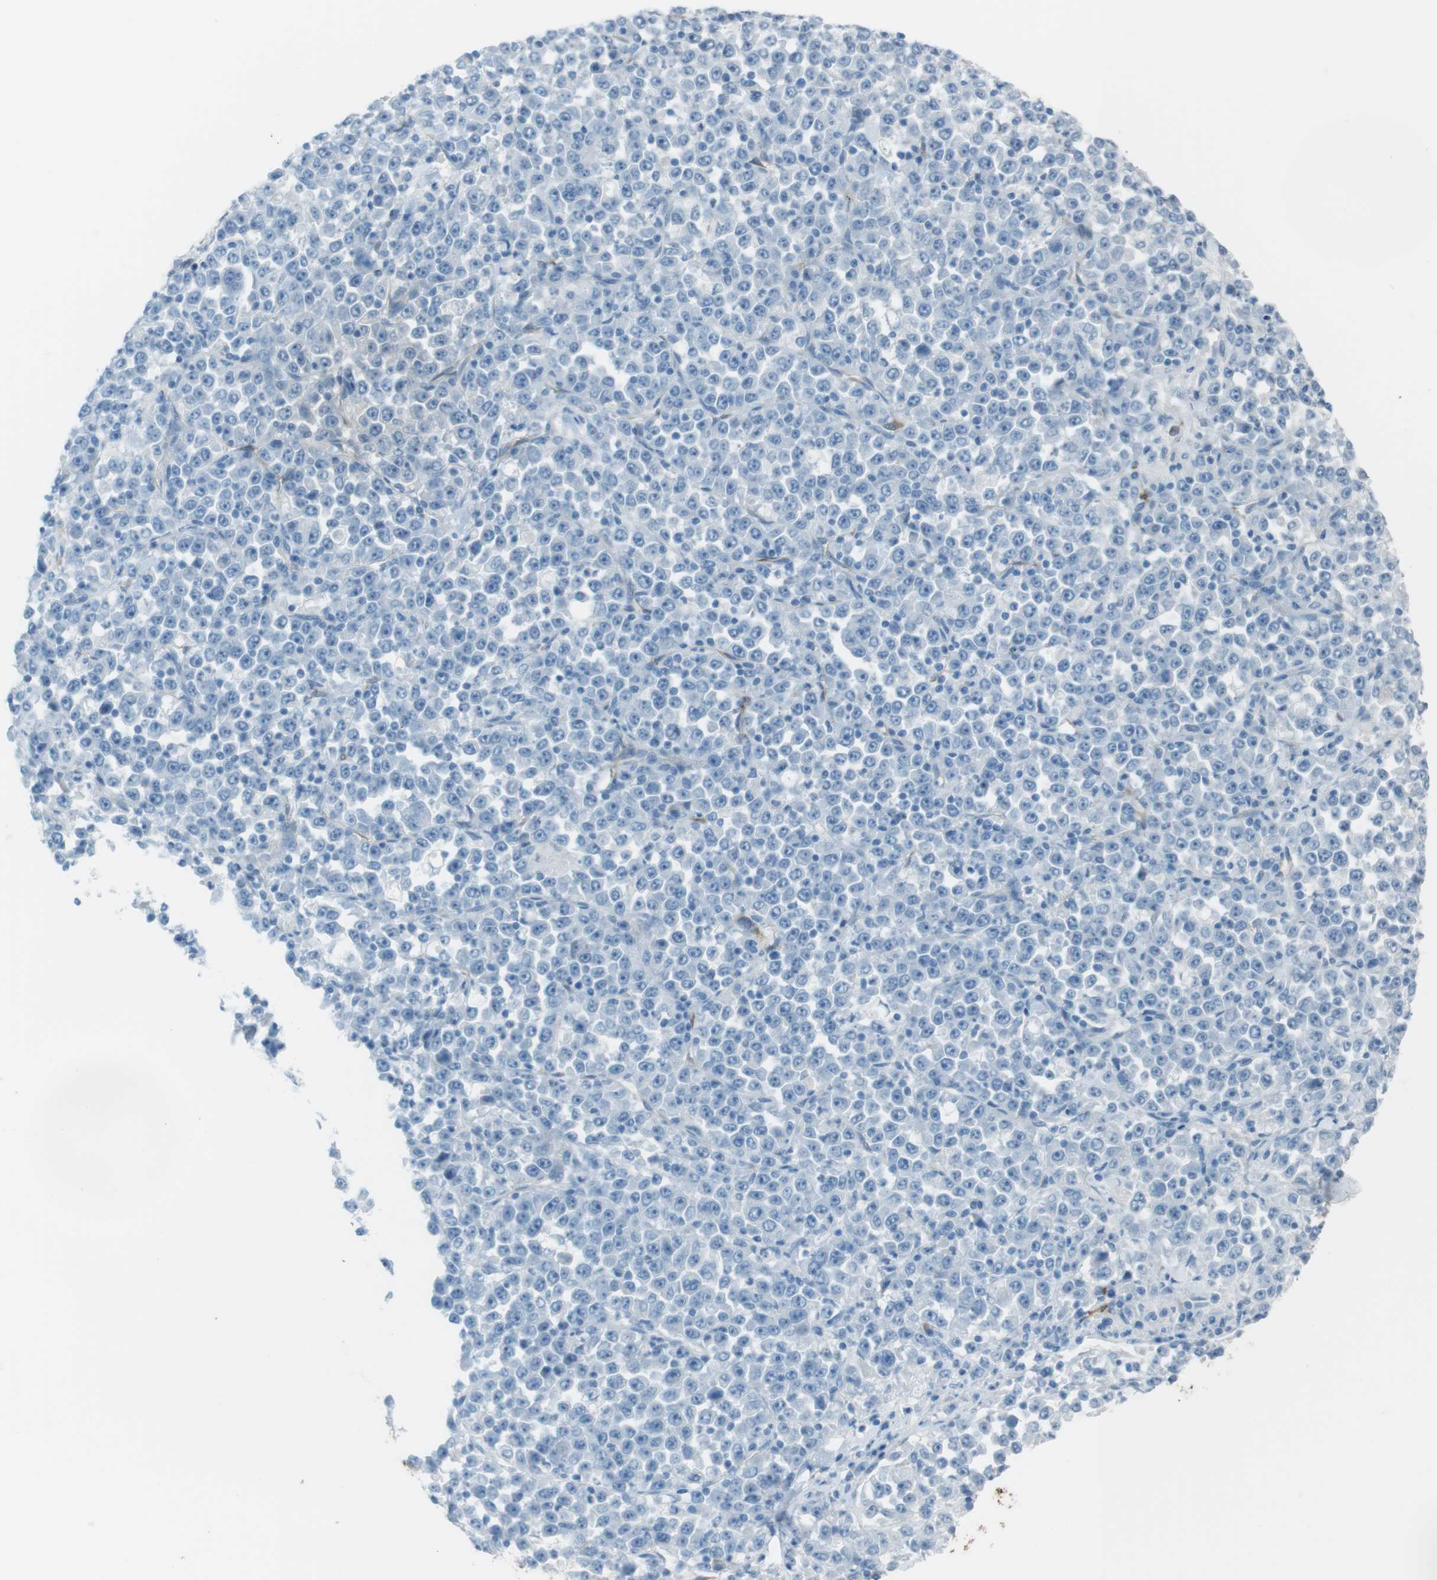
{"staining": {"intensity": "negative", "quantity": "none", "location": "none"}, "tissue": "stomach cancer", "cell_type": "Tumor cells", "image_type": "cancer", "snomed": [{"axis": "morphology", "description": "Normal tissue, NOS"}, {"axis": "morphology", "description": "Adenocarcinoma, NOS"}, {"axis": "topography", "description": "Stomach, upper"}, {"axis": "topography", "description": "Stomach"}], "caption": "Protein analysis of stomach cancer (adenocarcinoma) shows no significant positivity in tumor cells.", "gene": "TUBB2A", "patient": {"sex": "male", "age": 59}}